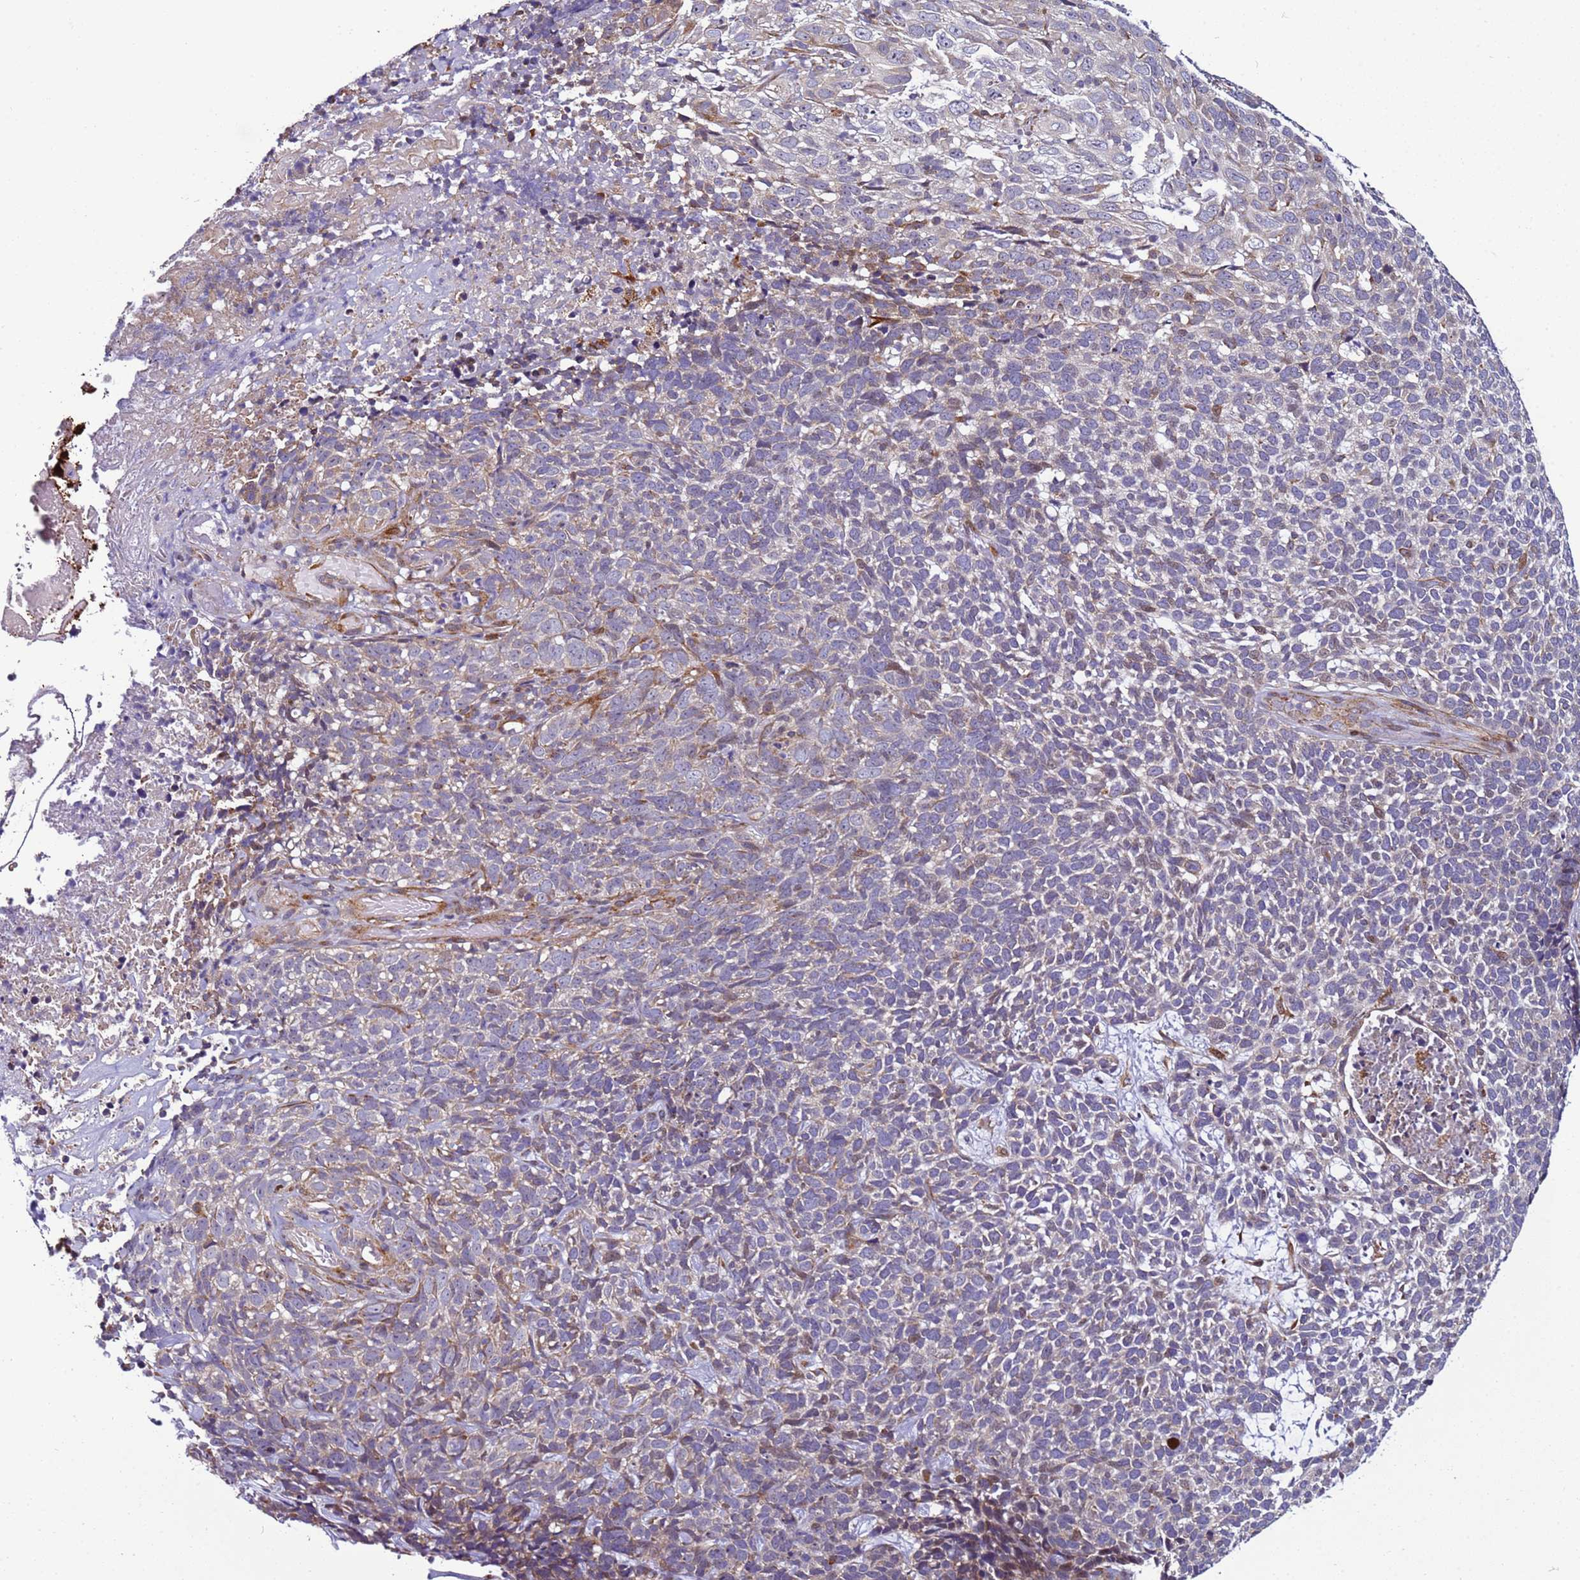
{"staining": {"intensity": "weak", "quantity": "<25%", "location": "cytoplasmic/membranous"}, "tissue": "skin cancer", "cell_type": "Tumor cells", "image_type": "cancer", "snomed": [{"axis": "morphology", "description": "Basal cell carcinoma"}, {"axis": "topography", "description": "Skin"}], "caption": "Tumor cells are negative for brown protein staining in skin cancer (basal cell carcinoma).", "gene": "MCRIP1", "patient": {"sex": "female", "age": 84}}